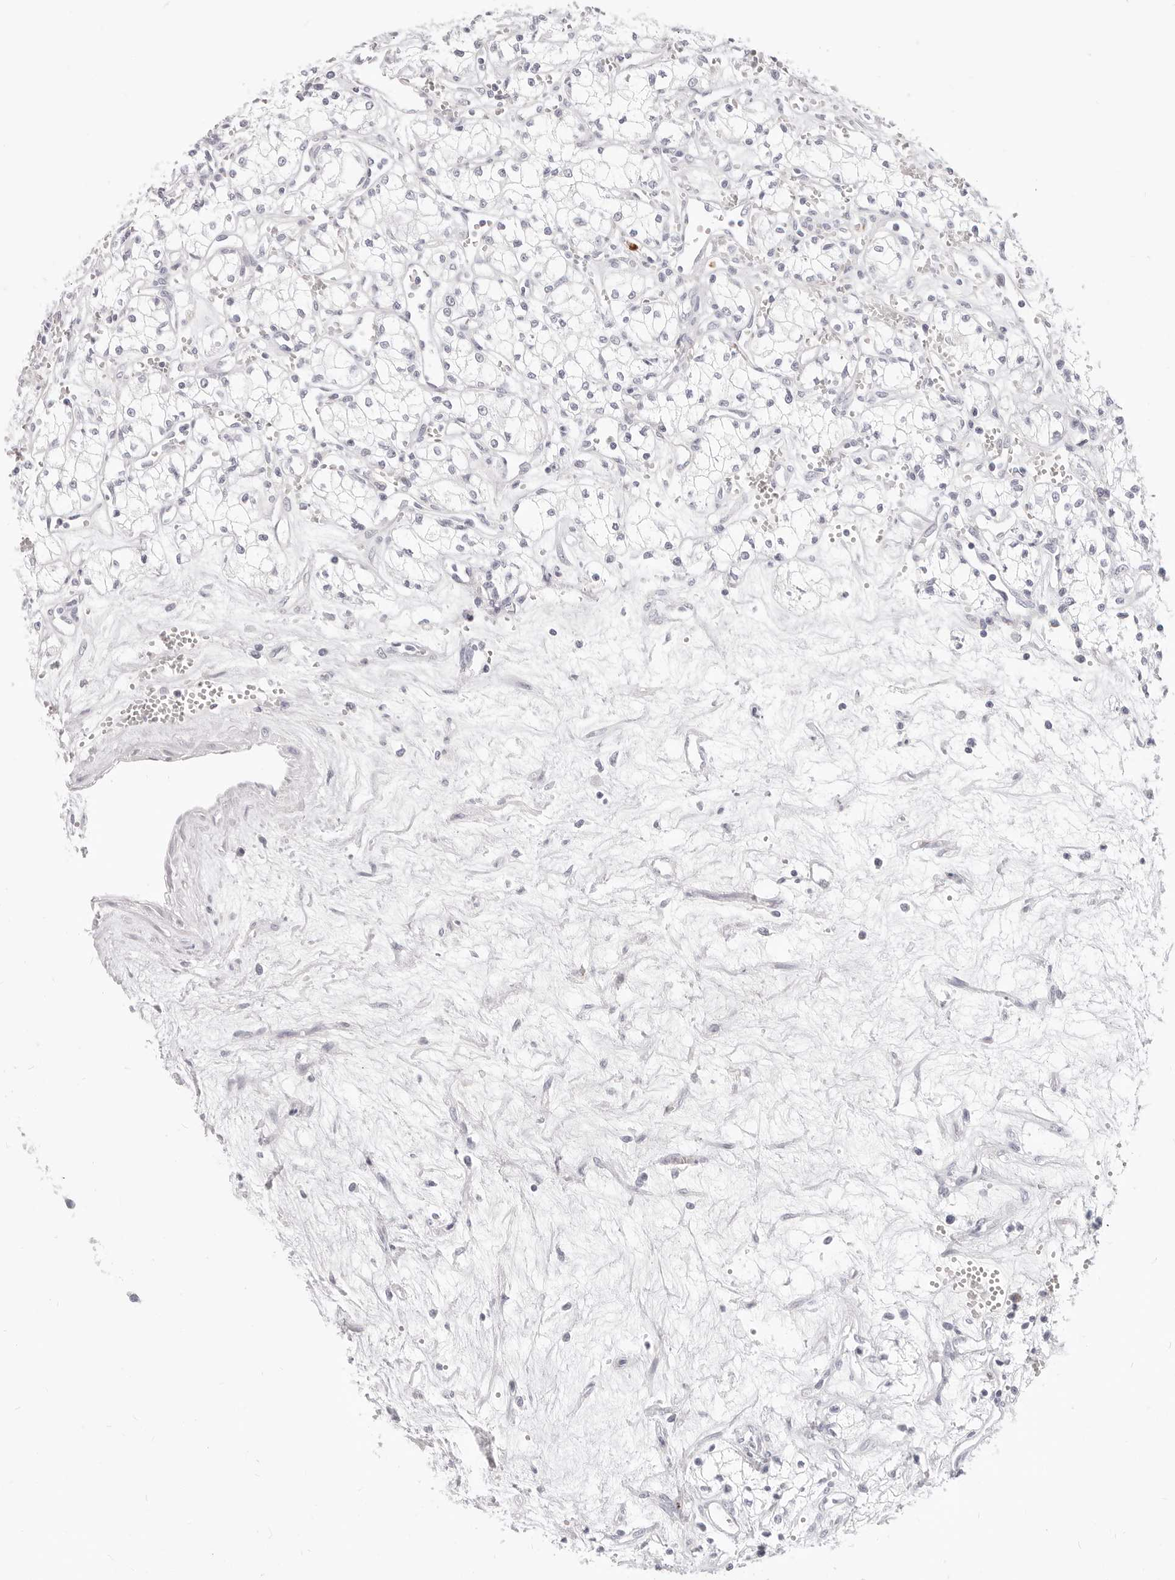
{"staining": {"intensity": "negative", "quantity": "none", "location": "none"}, "tissue": "renal cancer", "cell_type": "Tumor cells", "image_type": "cancer", "snomed": [{"axis": "morphology", "description": "Adenocarcinoma, NOS"}, {"axis": "topography", "description": "Kidney"}], "caption": "IHC photomicrograph of neoplastic tissue: human adenocarcinoma (renal) stained with DAB reveals no significant protein positivity in tumor cells.", "gene": "CAMP", "patient": {"sex": "male", "age": 59}}